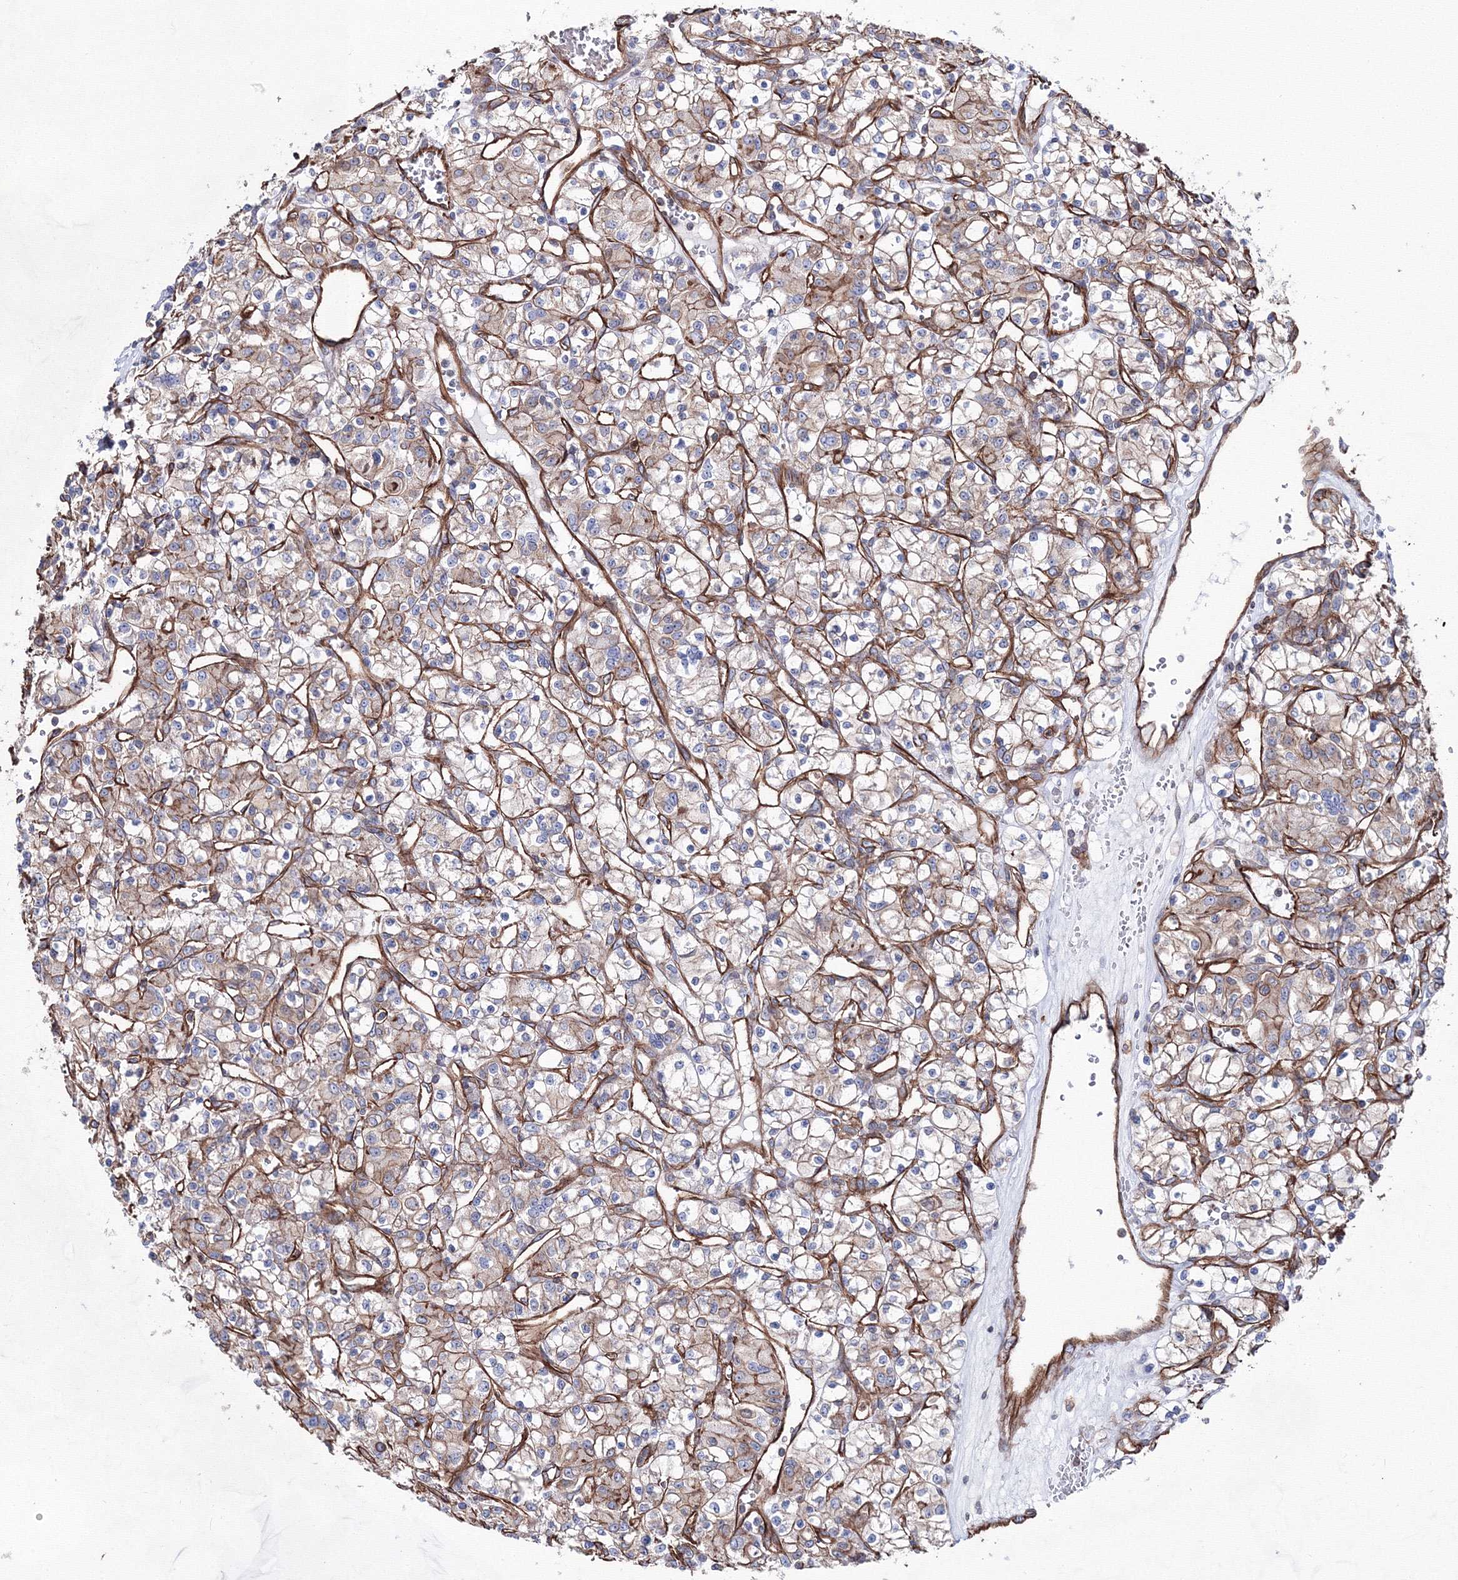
{"staining": {"intensity": "weak", "quantity": "<25%", "location": "cytoplasmic/membranous"}, "tissue": "renal cancer", "cell_type": "Tumor cells", "image_type": "cancer", "snomed": [{"axis": "morphology", "description": "Adenocarcinoma, NOS"}, {"axis": "topography", "description": "Kidney"}], "caption": "DAB immunohistochemical staining of human renal cancer (adenocarcinoma) reveals no significant expression in tumor cells.", "gene": "ANKRD37", "patient": {"sex": "female", "age": 59}}